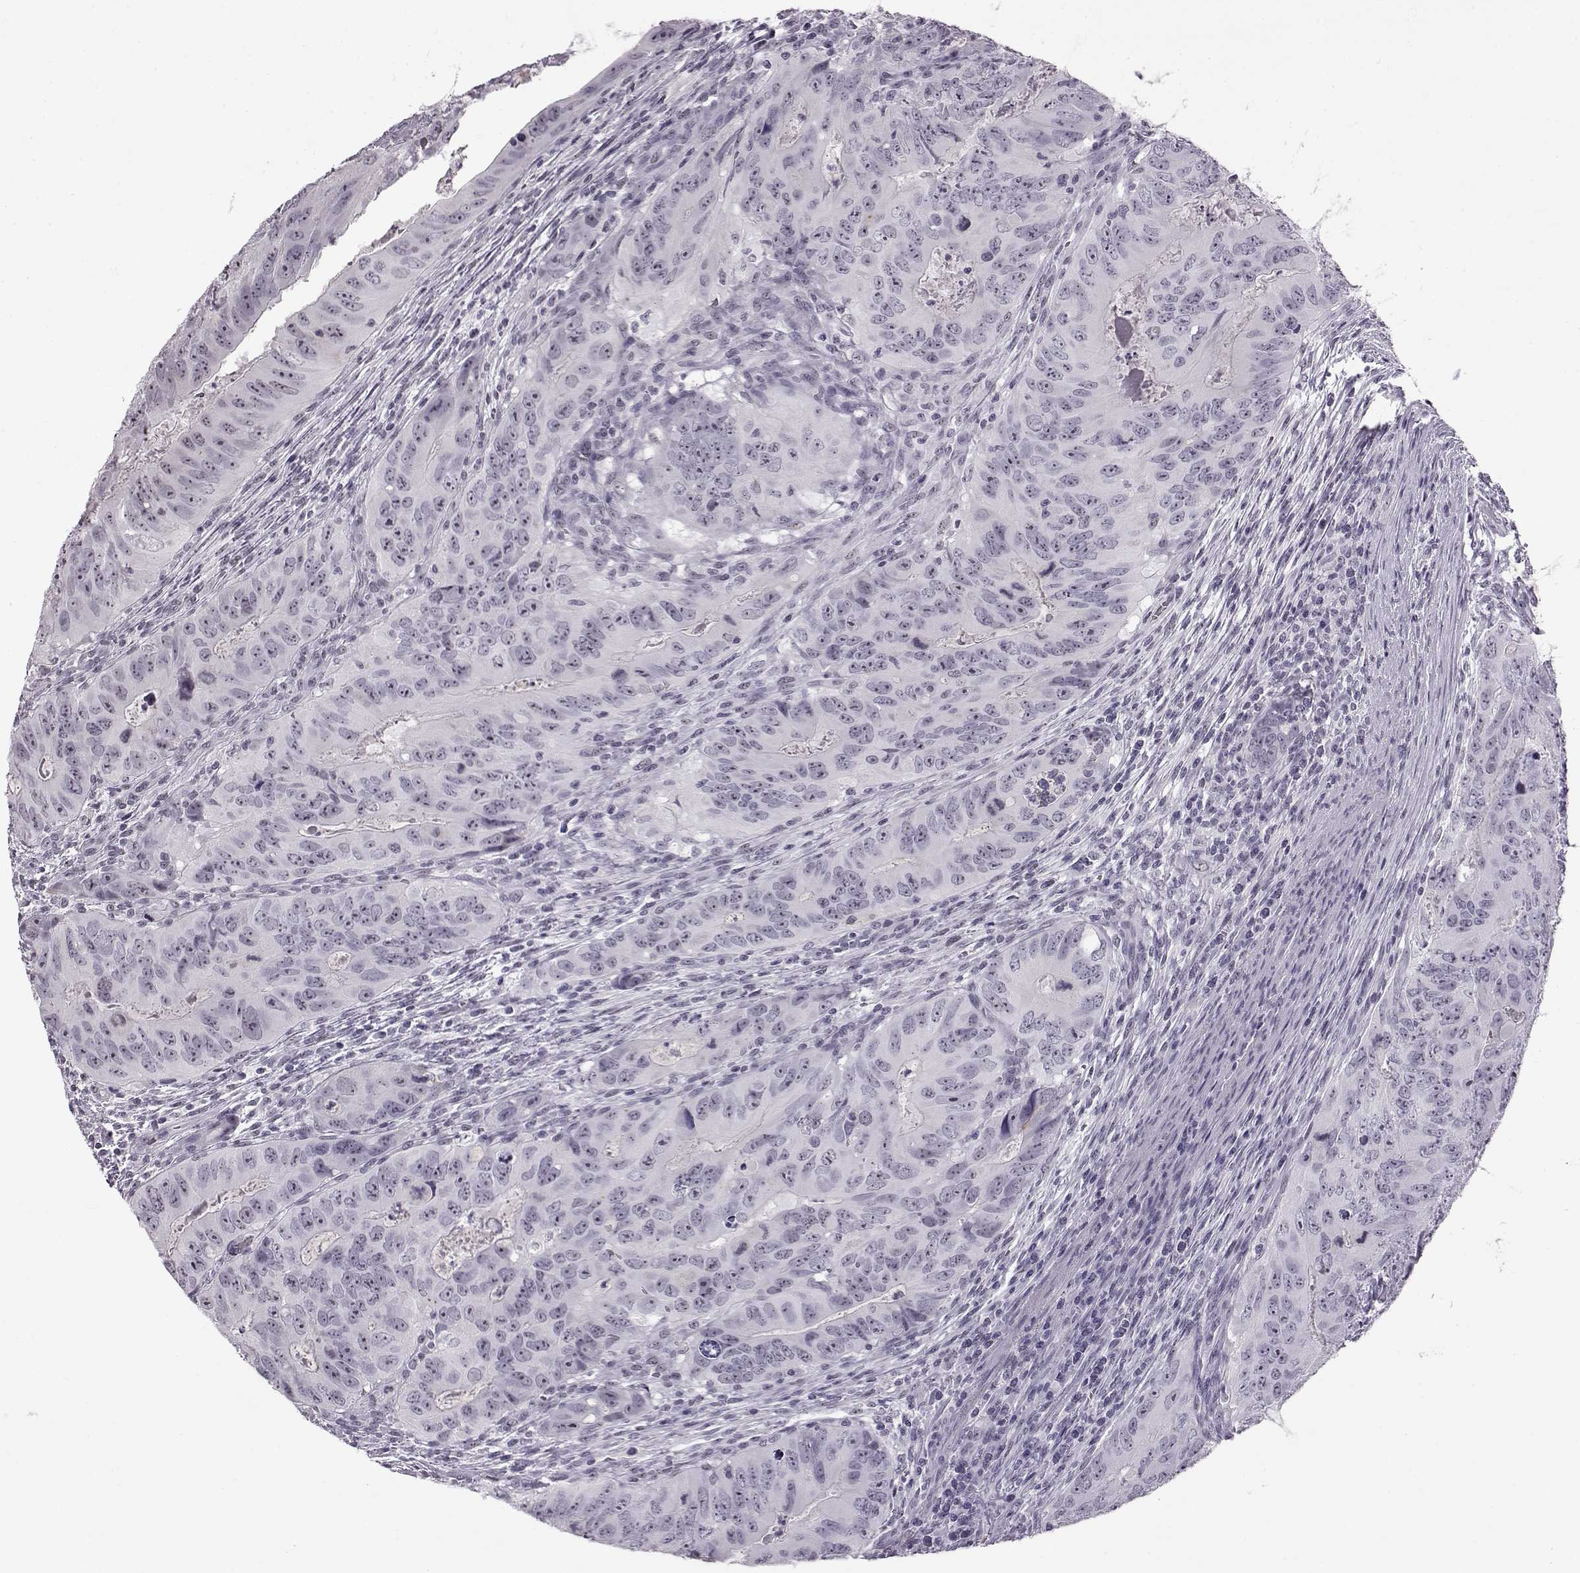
{"staining": {"intensity": "negative", "quantity": "none", "location": "none"}, "tissue": "colorectal cancer", "cell_type": "Tumor cells", "image_type": "cancer", "snomed": [{"axis": "morphology", "description": "Adenocarcinoma, NOS"}, {"axis": "topography", "description": "Colon"}], "caption": "Immunohistochemical staining of human colorectal adenocarcinoma exhibits no significant staining in tumor cells. The staining is performed using DAB brown chromogen with nuclei counter-stained in using hematoxylin.", "gene": "ADGRG2", "patient": {"sex": "male", "age": 79}}